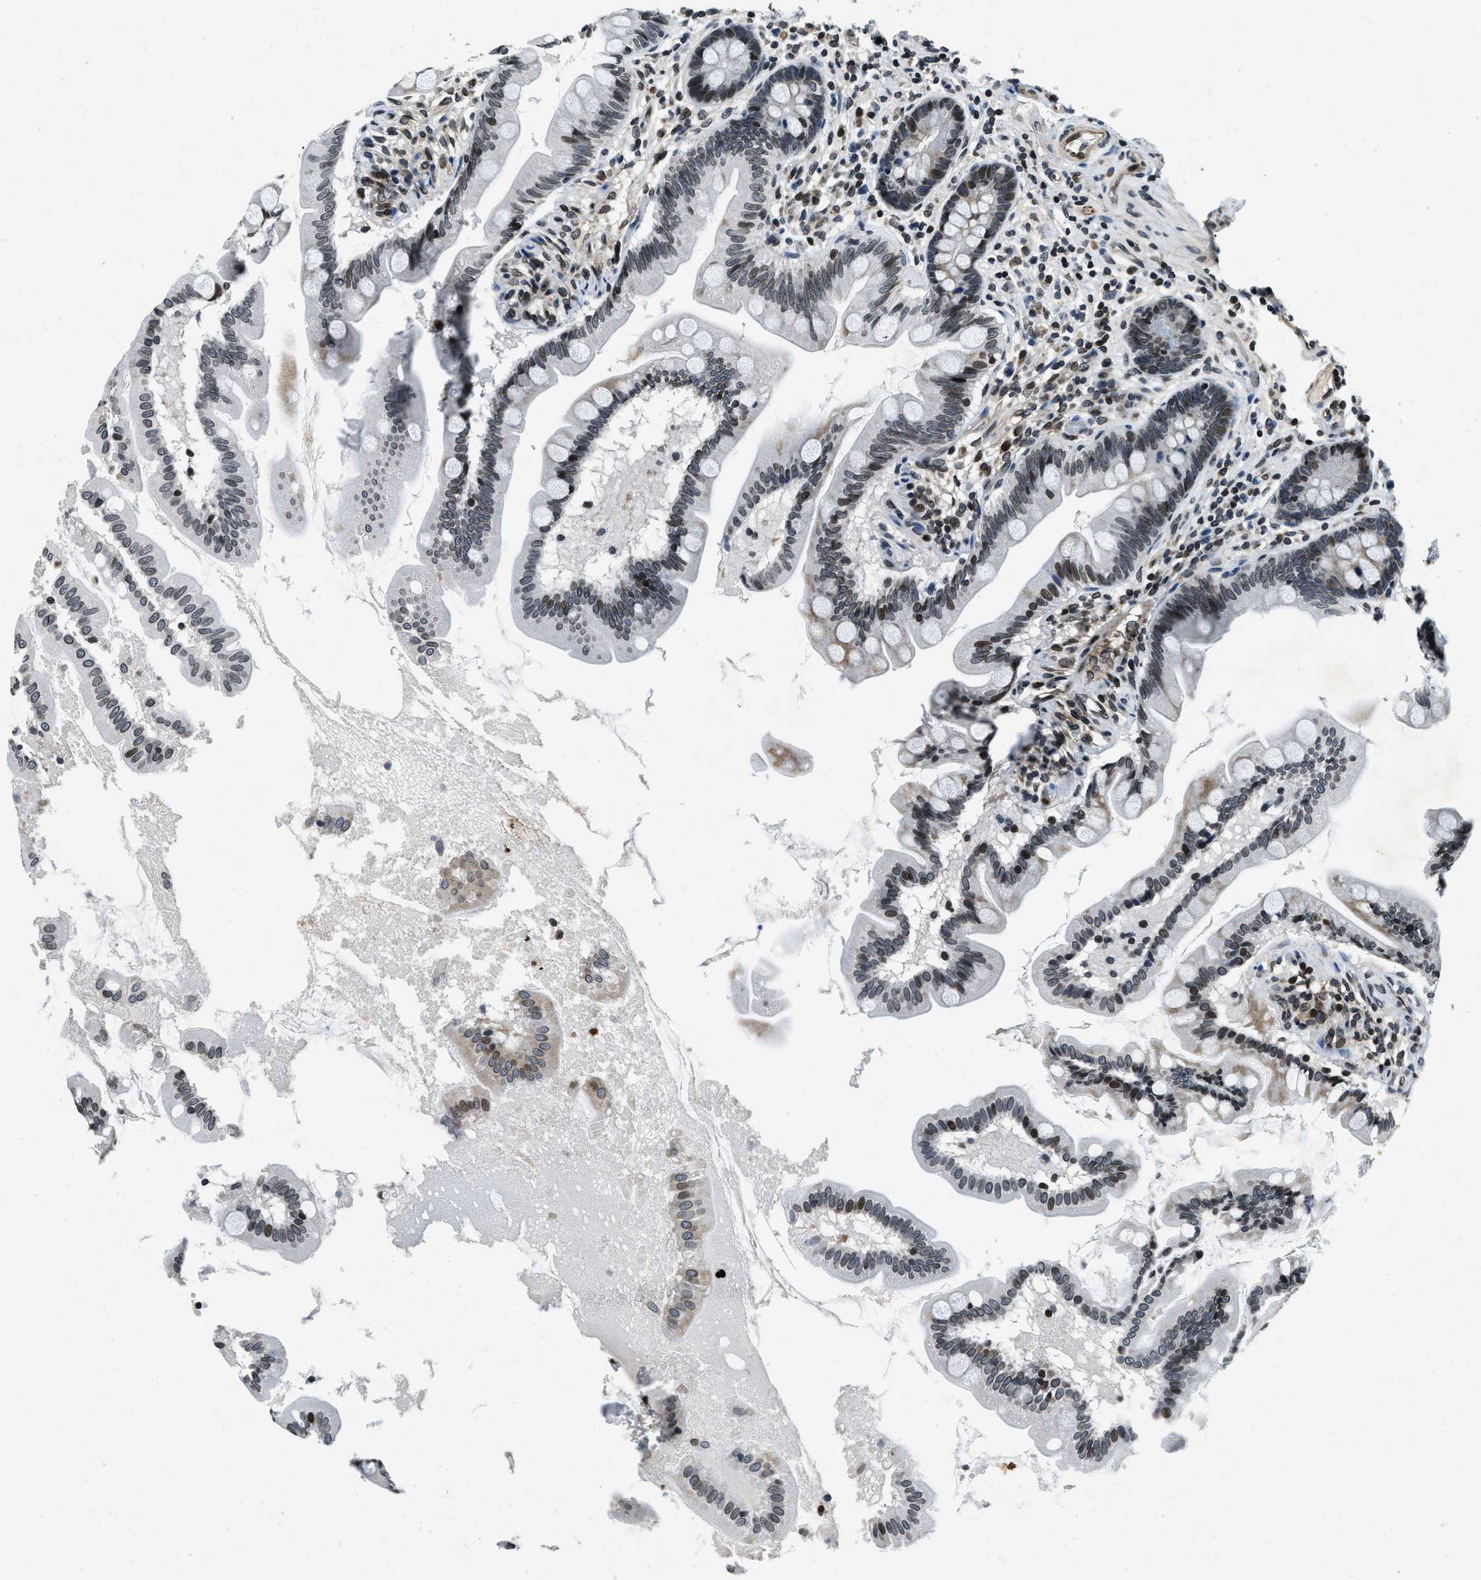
{"staining": {"intensity": "moderate", "quantity": ">75%", "location": "nuclear"}, "tissue": "small intestine", "cell_type": "Glandular cells", "image_type": "normal", "snomed": [{"axis": "morphology", "description": "Normal tissue, NOS"}, {"axis": "topography", "description": "Small intestine"}], "caption": "Small intestine stained for a protein exhibits moderate nuclear positivity in glandular cells. The staining was performed using DAB (3,3'-diaminobenzidine) to visualize the protein expression in brown, while the nuclei were stained in blue with hematoxylin (Magnification: 20x).", "gene": "ZC3HC1", "patient": {"sex": "female", "age": 56}}